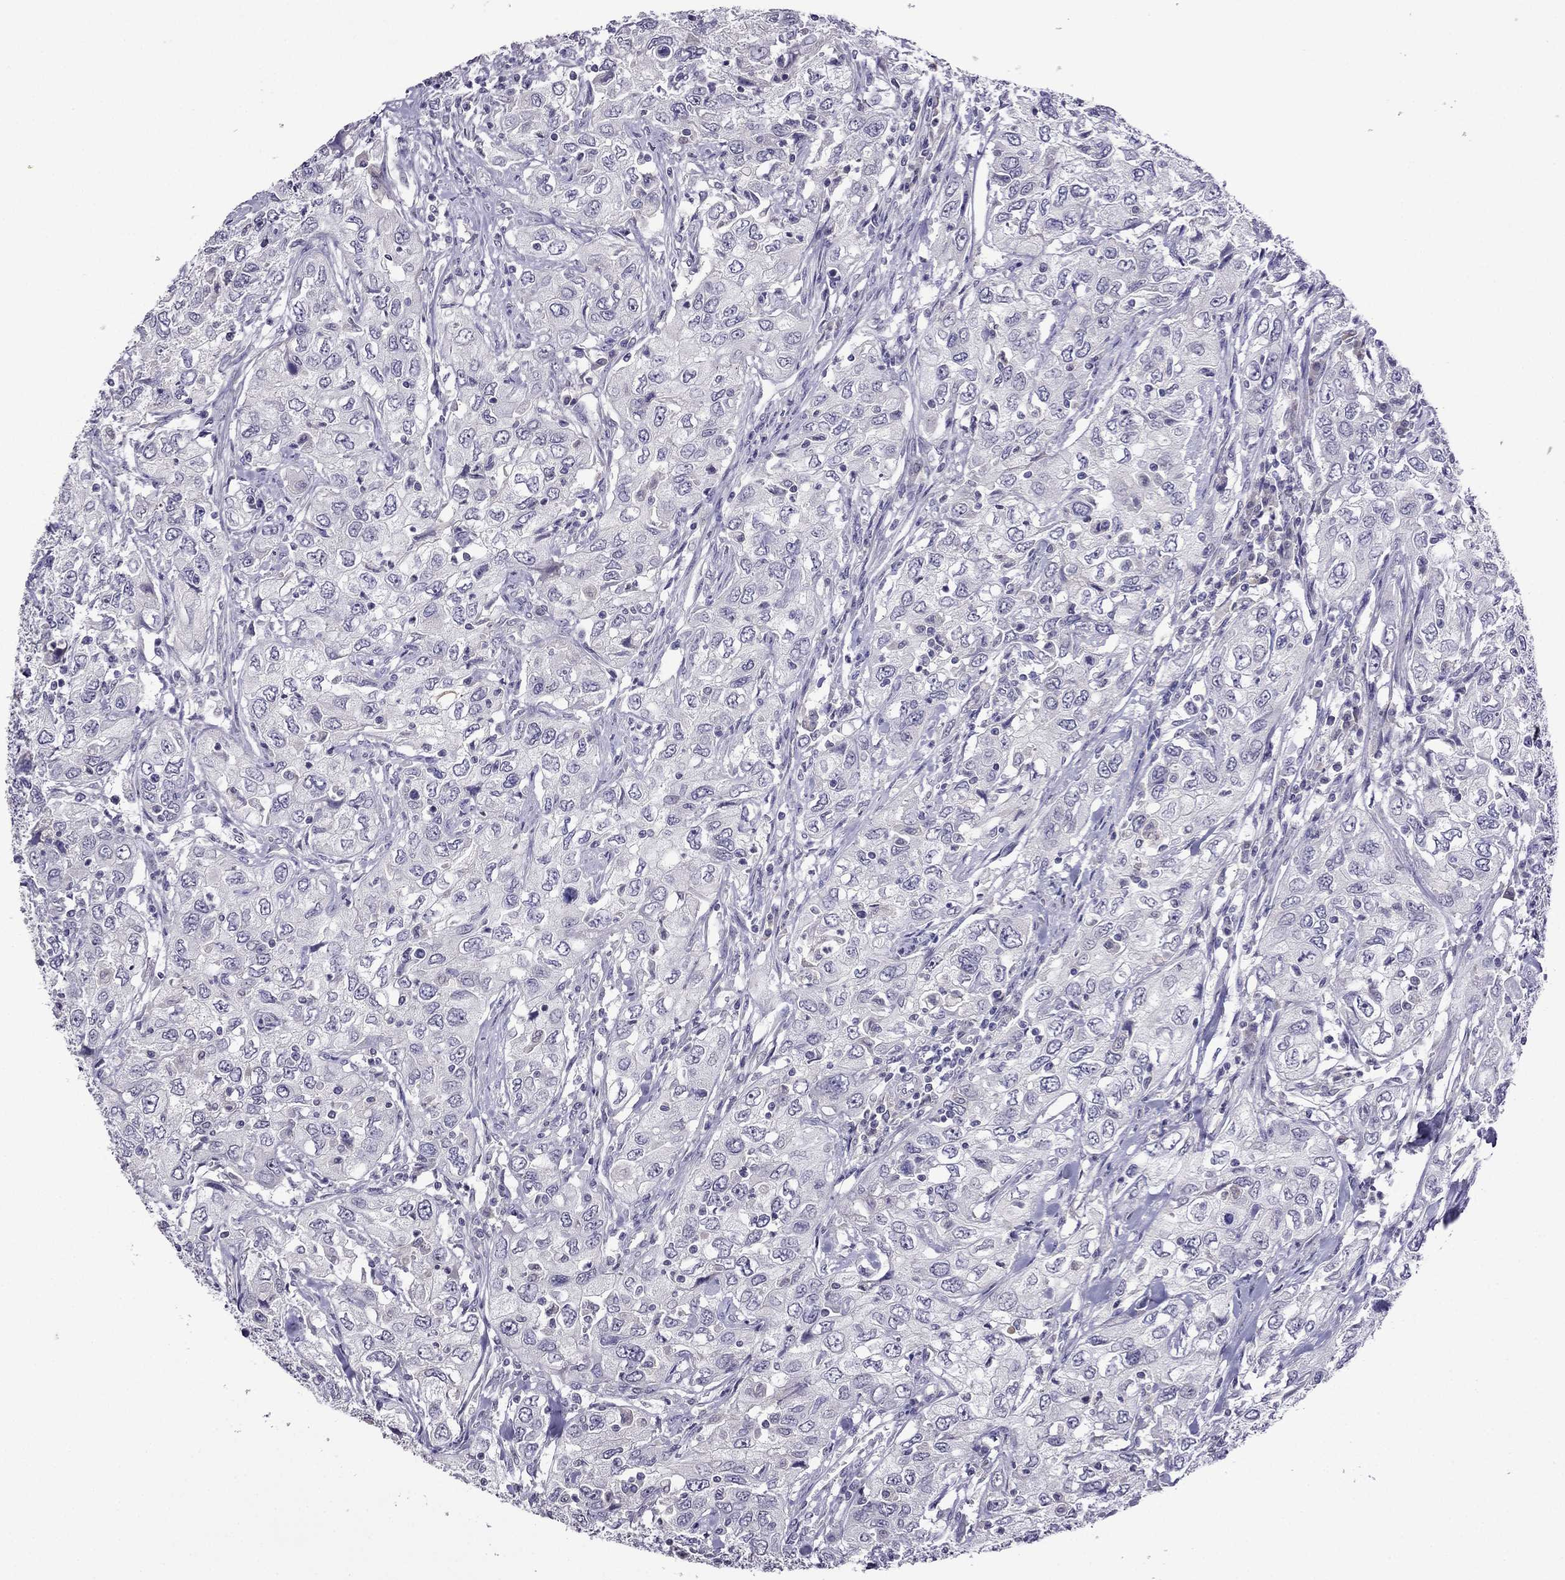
{"staining": {"intensity": "negative", "quantity": "none", "location": "none"}, "tissue": "urothelial cancer", "cell_type": "Tumor cells", "image_type": "cancer", "snomed": [{"axis": "morphology", "description": "Urothelial carcinoma, High grade"}, {"axis": "topography", "description": "Urinary bladder"}], "caption": "A micrograph of human urothelial carcinoma (high-grade) is negative for staining in tumor cells. Brightfield microscopy of immunohistochemistry stained with DAB (3,3'-diaminobenzidine) (brown) and hematoxylin (blue), captured at high magnification.", "gene": "SPTBN4", "patient": {"sex": "male", "age": 76}}